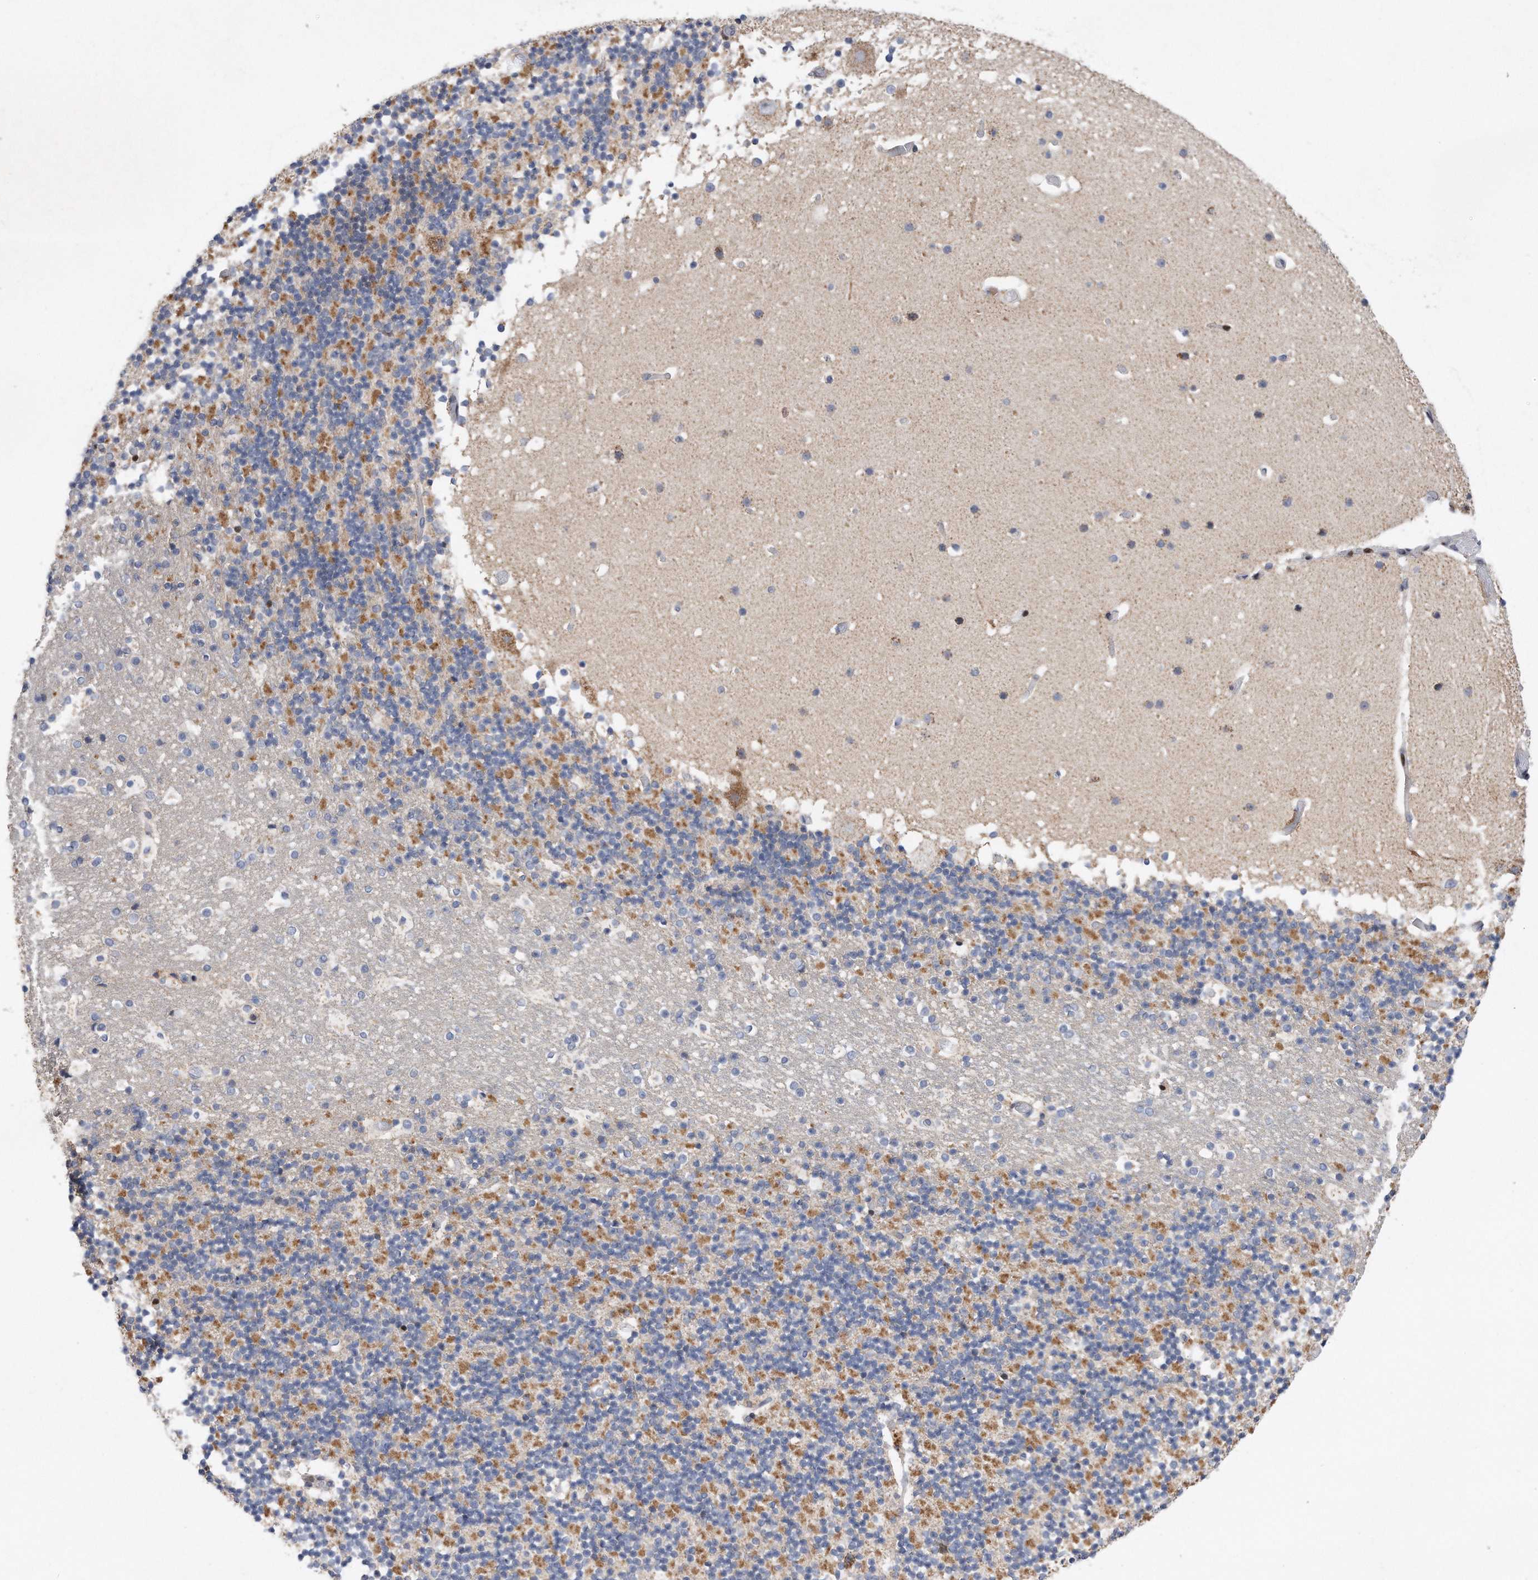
{"staining": {"intensity": "moderate", "quantity": "25%-75%", "location": "cytoplasmic/membranous"}, "tissue": "cerebellum", "cell_type": "Cells in granular layer", "image_type": "normal", "snomed": [{"axis": "morphology", "description": "Normal tissue, NOS"}, {"axis": "topography", "description": "Cerebellum"}], "caption": "Immunohistochemical staining of unremarkable cerebellum exhibits medium levels of moderate cytoplasmic/membranous staining in approximately 25%-75% of cells in granular layer. The staining was performed using DAB (3,3'-diaminobenzidine) to visualize the protein expression in brown, while the nuclei were stained in blue with hematoxylin (Magnification: 20x).", "gene": "CDH12", "patient": {"sex": "male", "age": 57}}